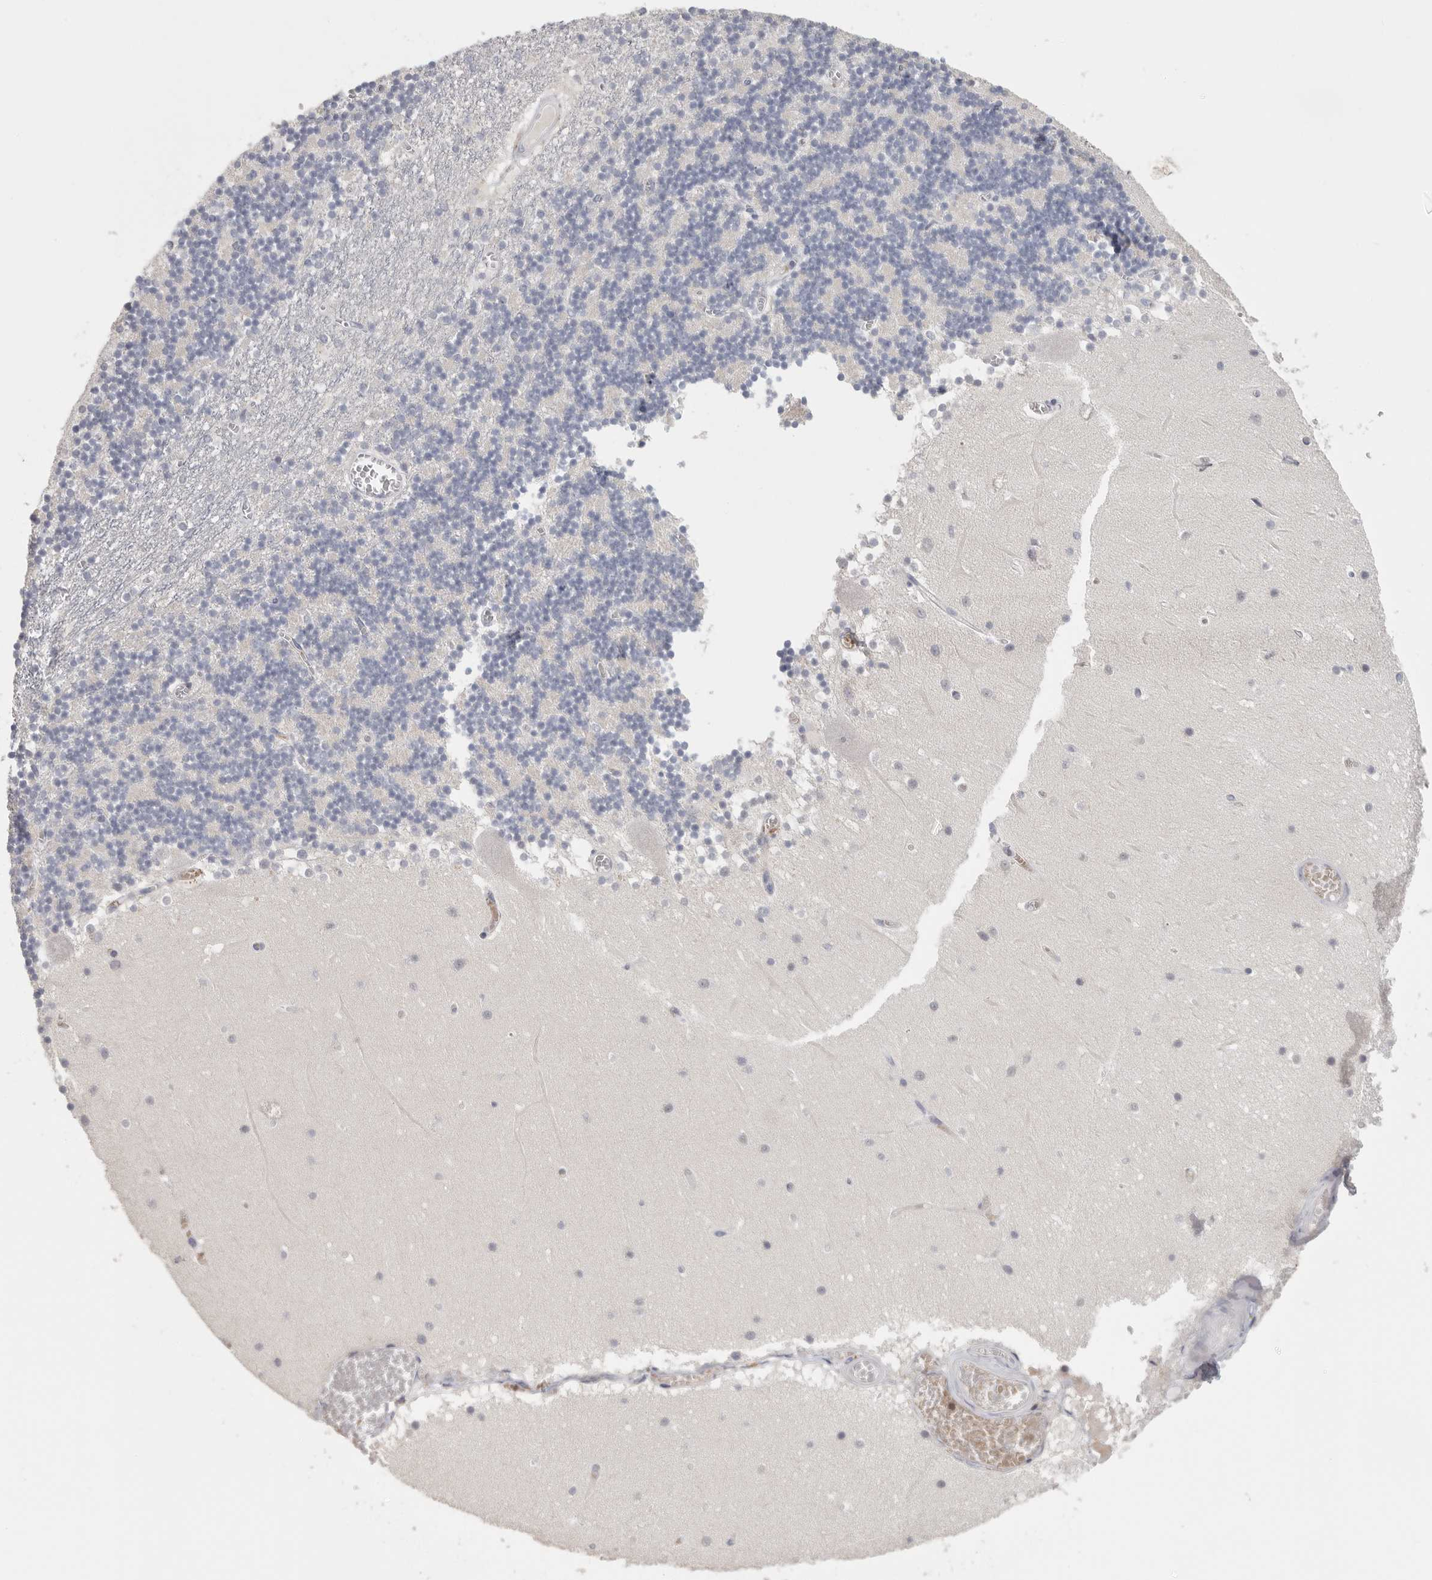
{"staining": {"intensity": "negative", "quantity": "none", "location": "none"}, "tissue": "cerebellum", "cell_type": "Cells in granular layer", "image_type": "normal", "snomed": [{"axis": "morphology", "description": "Normal tissue, NOS"}, {"axis": "topography", "description": "Cerebellum"}], "caption": "A high-resolution photomicrograph shows IHC staining of normal cerebellum, which exhibits no significant expression in cells in granular layer.", "gene": "DNAJC11", "patient": {"sex": "female", "age": 28}}